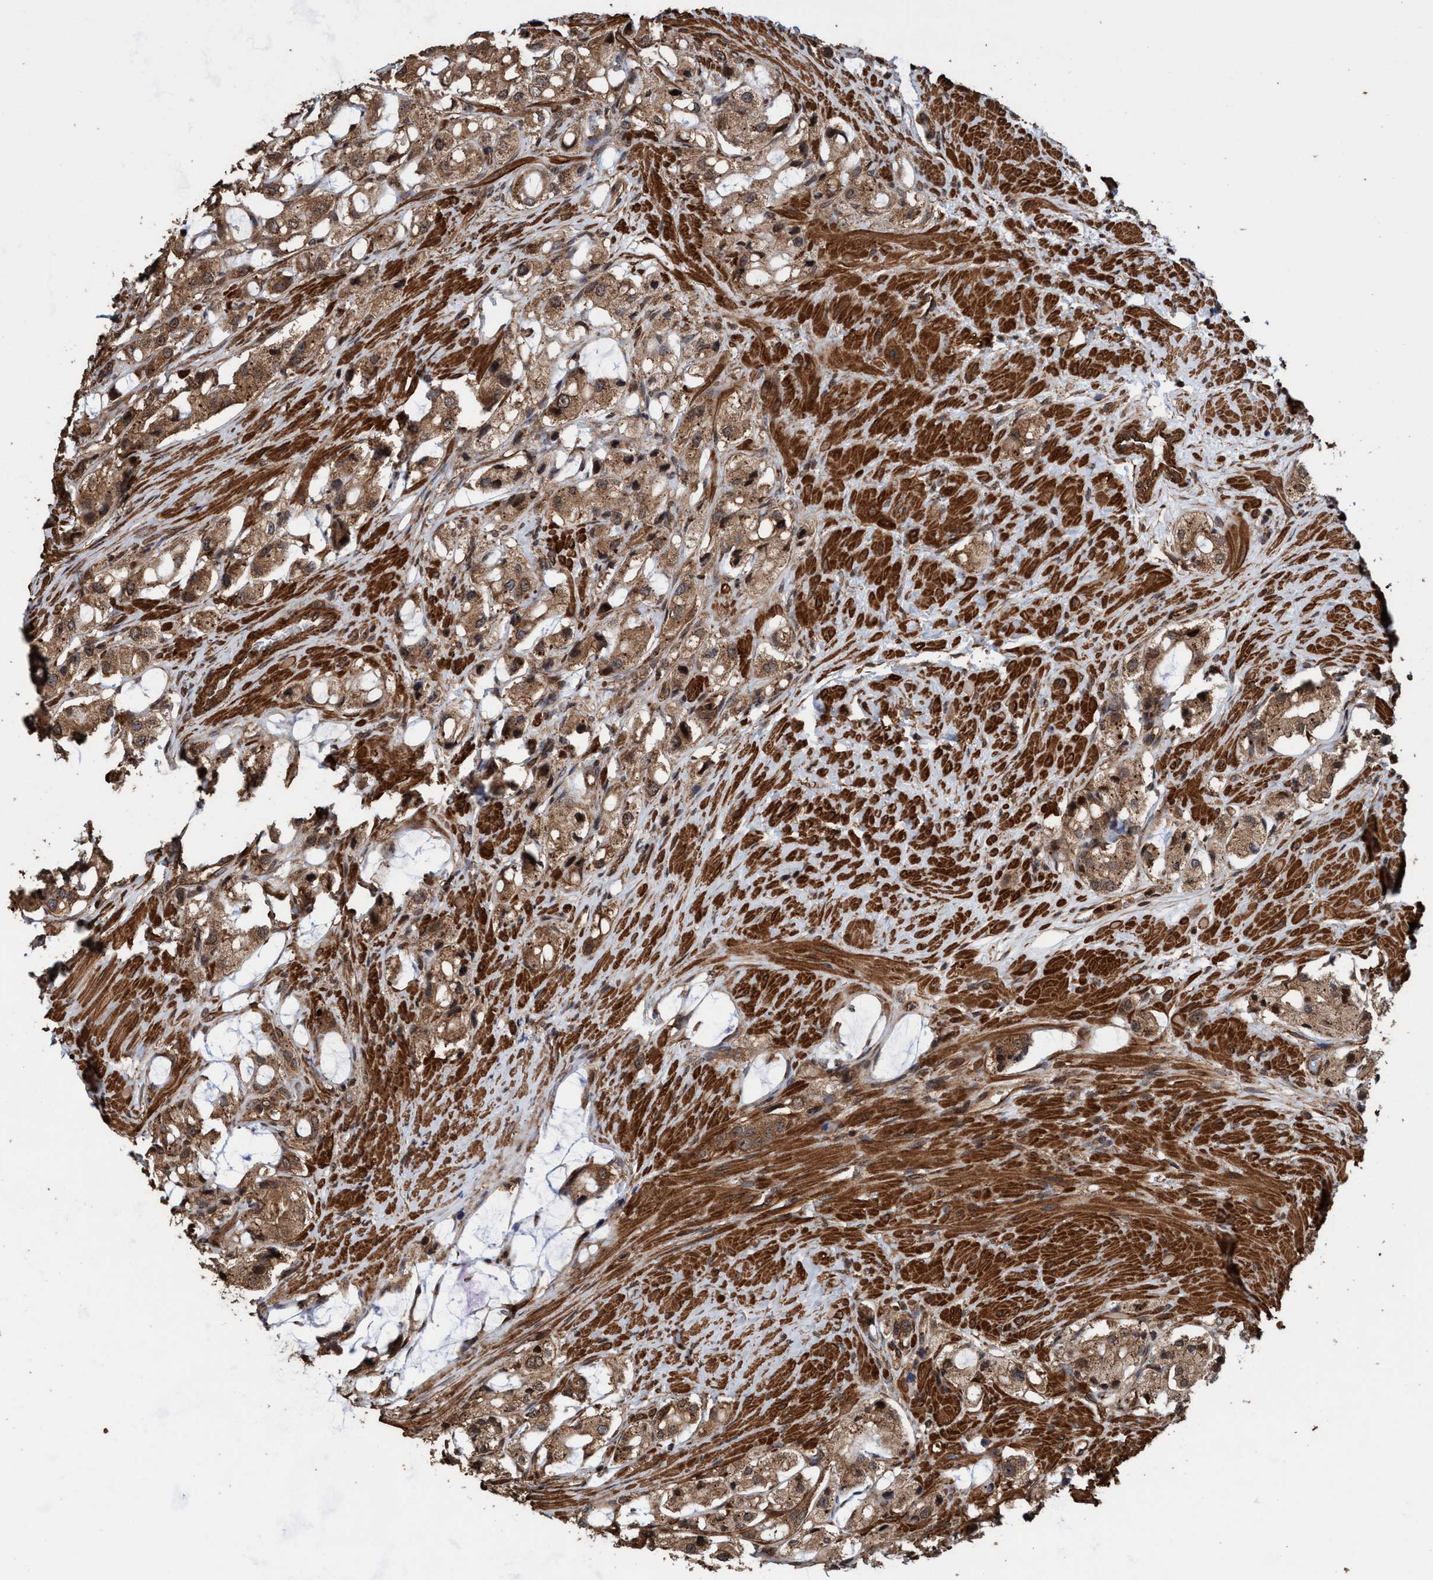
{"staining": {"intensity": "moderate", "quantity": ">75%", "location": "cytoplasmic/membranous"}, "tissue": "prostate cancer", "cell_type": "Tumor cells", "image_type": "cancer", "snomed": [{"axis": "morphology", "description": "Adenocarcinoma, High grade"}, {"axis": "topography", "description": "Prostate"}], "caption": "Moderate cytoplasmic/membranous staining for a protein is identified in about >75% of tumor cells of prostate adenocarcinoma (high-grade) using immunohistochemistry (IHC).", "gene": "TRPC7", "patient": {"sex": "male", "age": 65}}